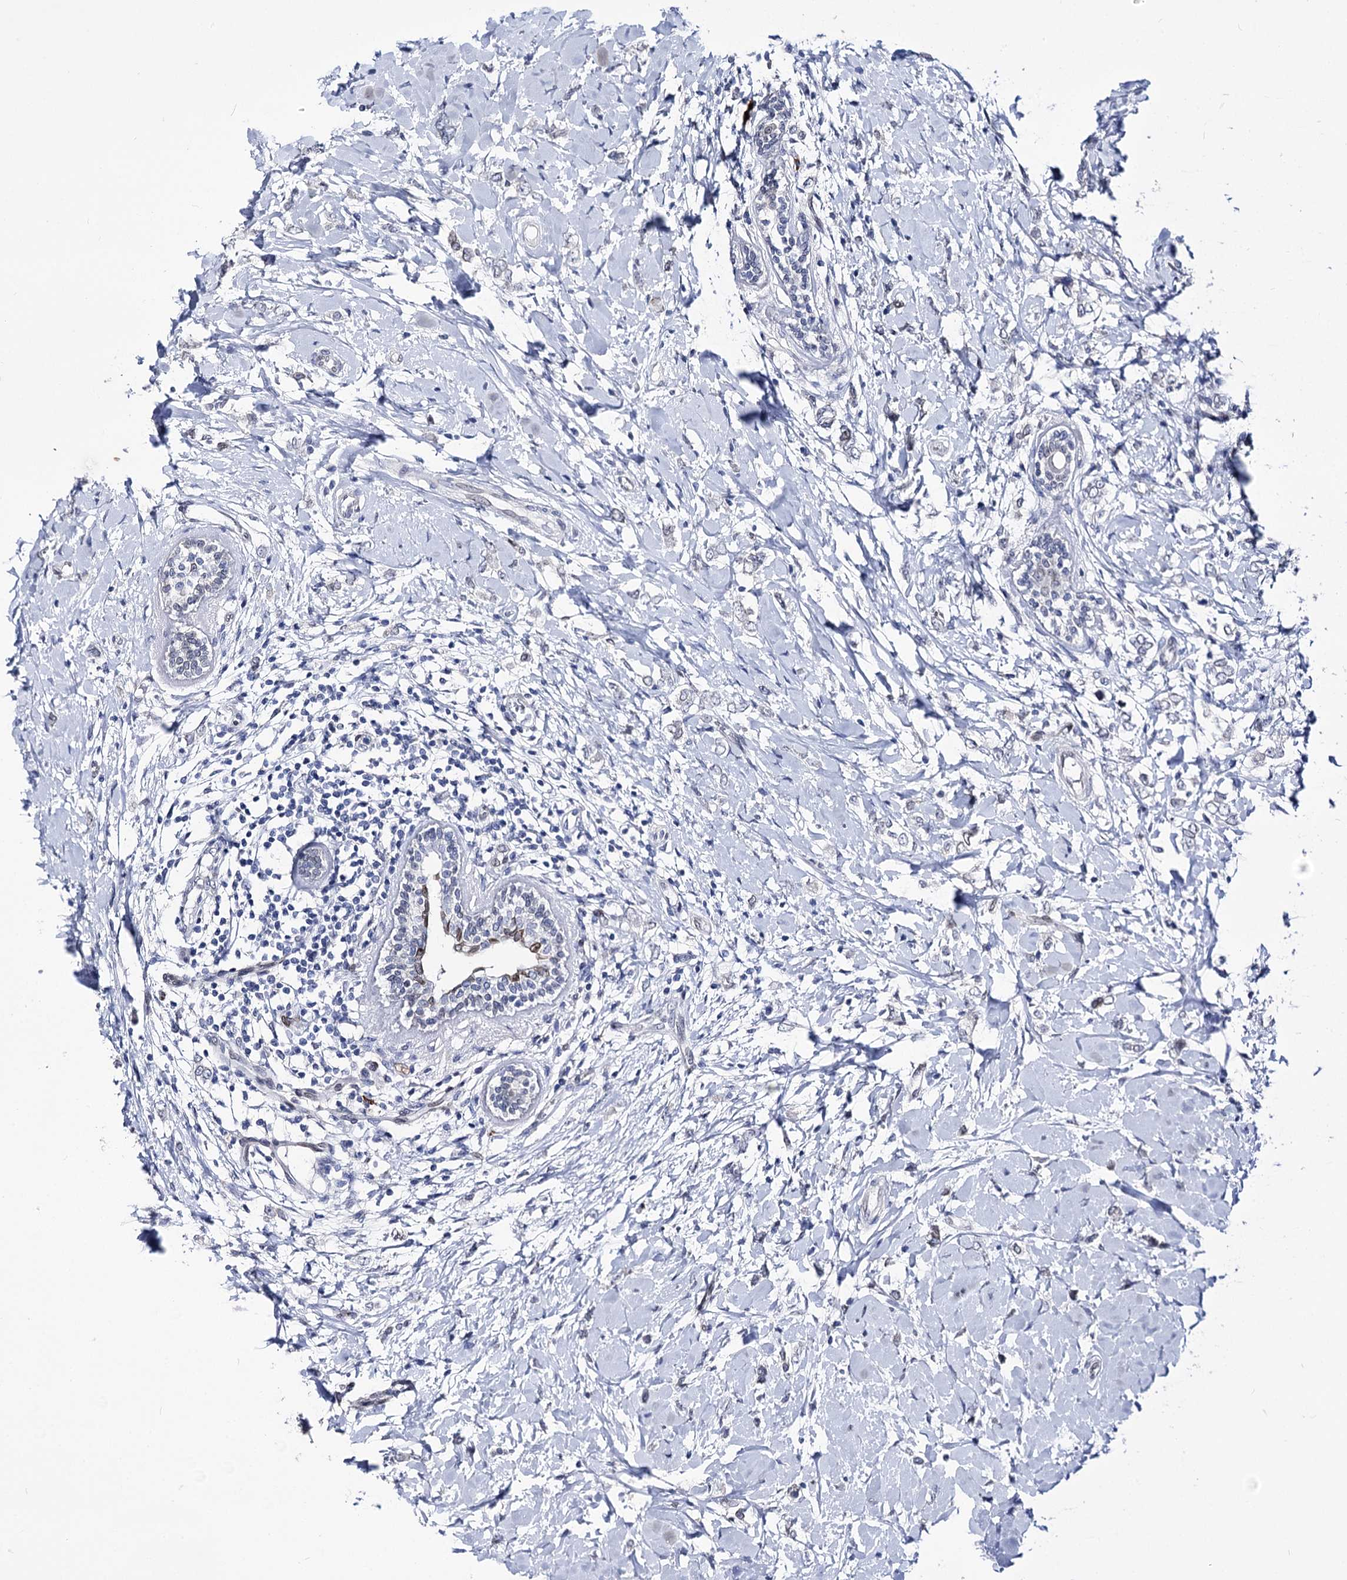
{"staining": {"intensity": "negative", "quantity": "none", "location": "none"}, "tissue": "breast cancer", "cell_type": "Tumor cells", "image_type": "cancer", "snomed": [{"axis": "morphology", "description": "Normal tissue, NOS"}, {"axis": "morphology", "description": "Lobular carcinoma"}, {"axis": "topography", "description": "Breast"}], "caption": "Tumor cells are negative for brown protein staining in breast cancer. (Immunohistochemistry, brightfield microscopy, high magnification).", "gene": "TMEM201", "patient": {"sex": "female", "age": 47}}